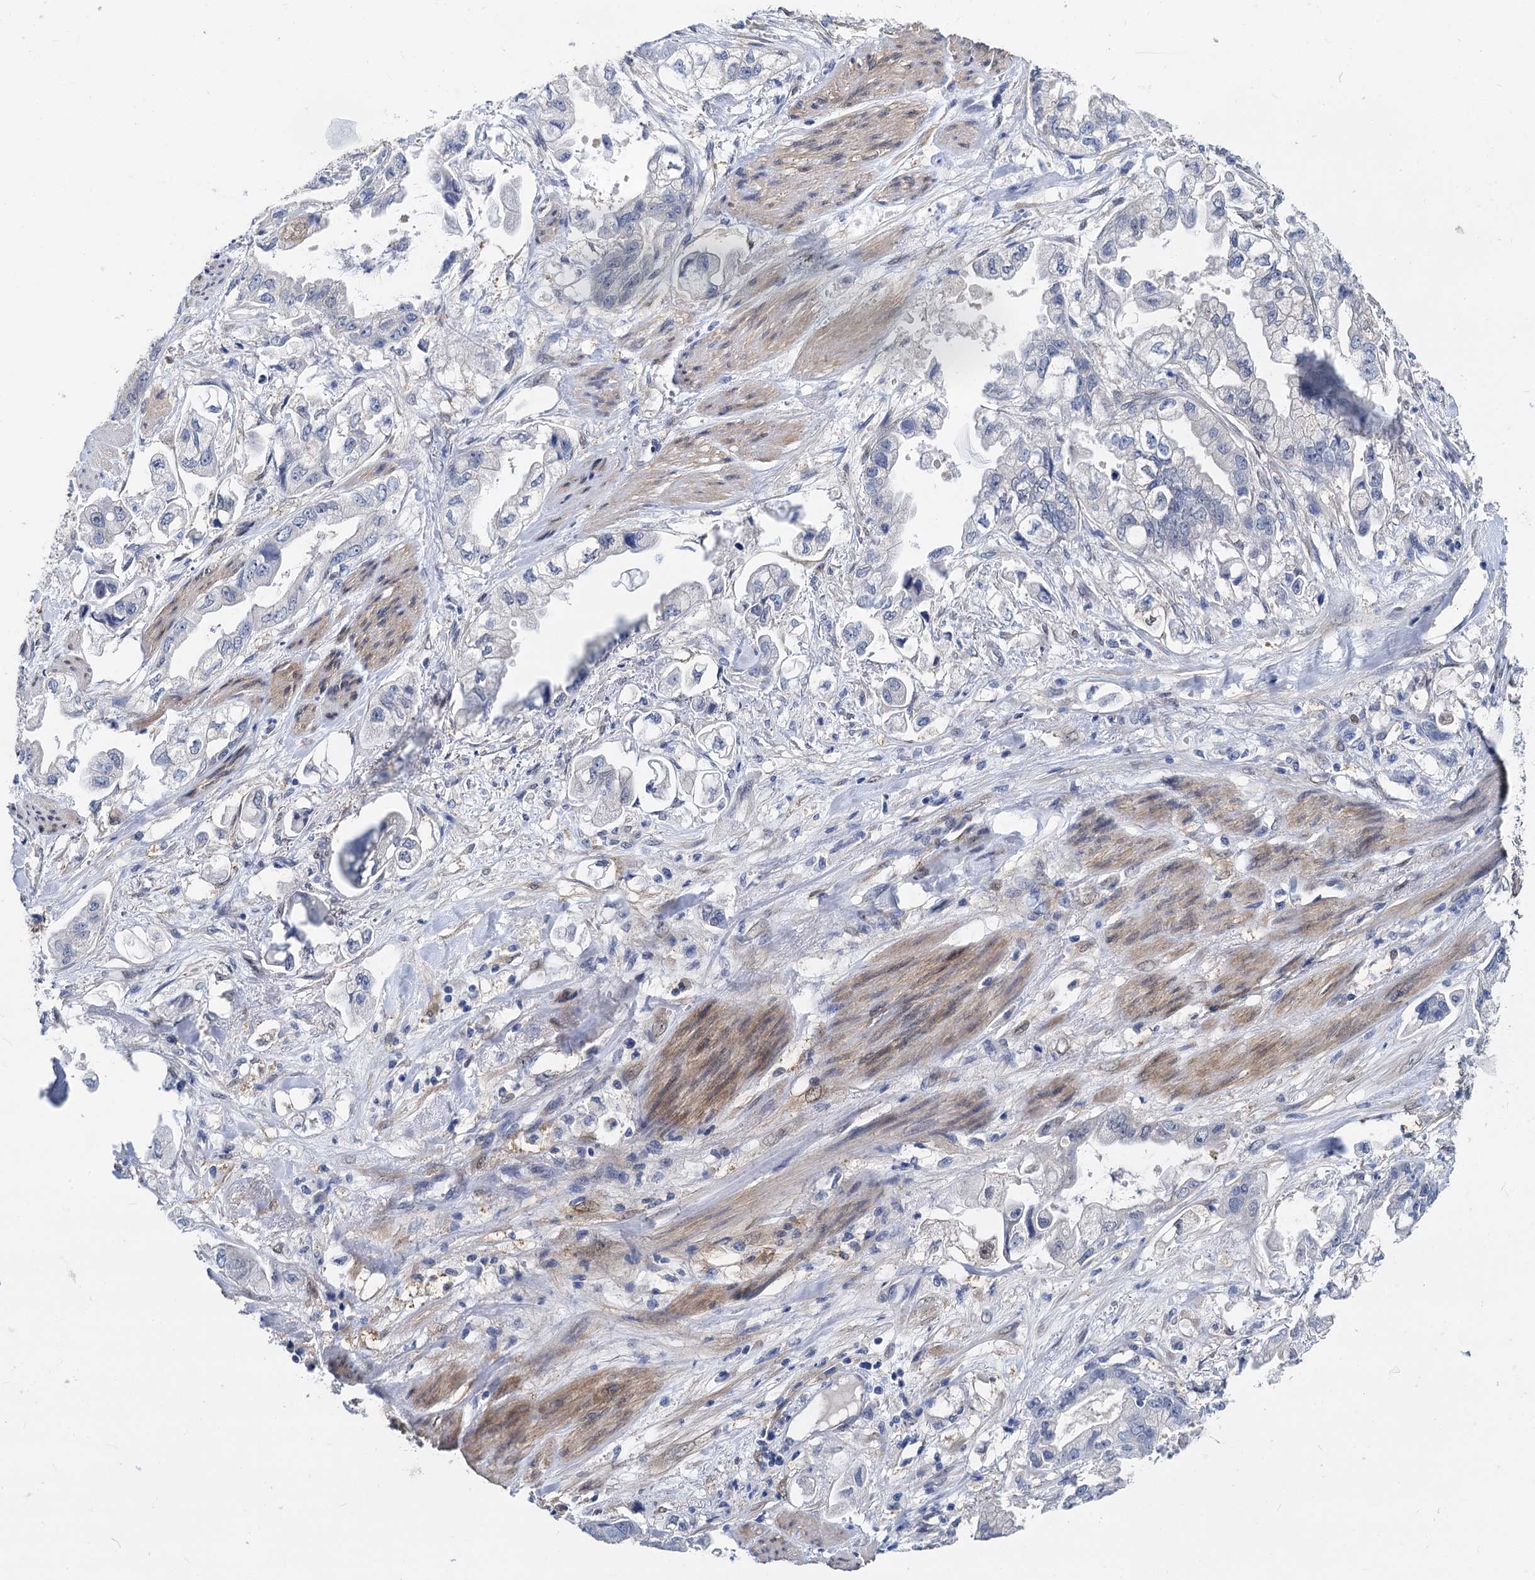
{"staining": {"intensity": "negative", "quantity": "none", "location": "none"}, "tissue": "stomach cancer", "cell_type": "Tumor cells", "image_type": "cancer", "snomed": [{"axis": "morphology", "description": "Adenocarcinoma, NOS"}, {"axis": "topography", "description": "Stomach"}], "caption": "Immunohistochemistry photomicrograph of neoplastic tissue: human stomach adenocarcinoma stained with DAB (3,3'-diaminobenzidine) shows no significant protein staining in tumor cells.", "gene": "GSTM3", "patient": {"sex": "male", "age": 62}}